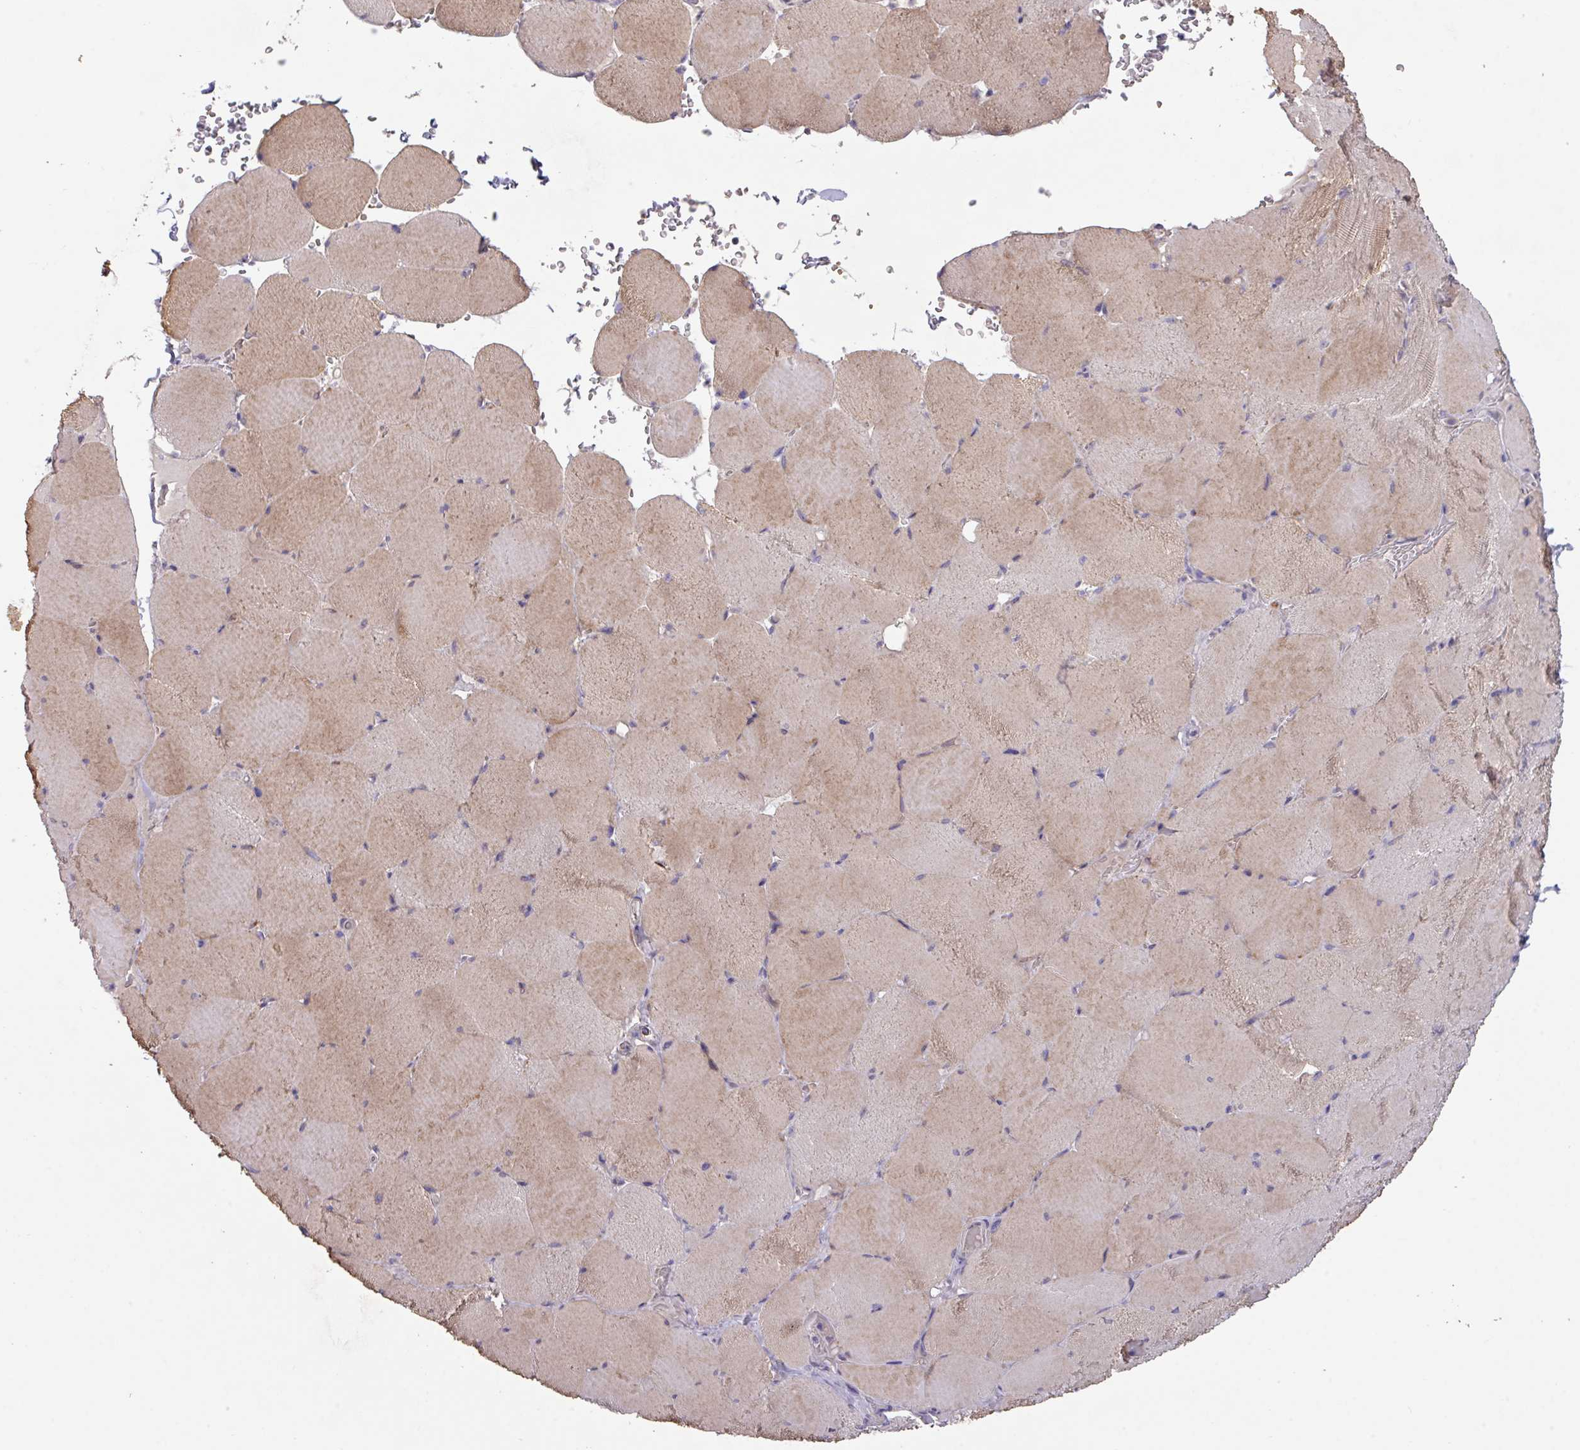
{"staining": {"intensity": "moderate", "quantity": "25%-75%", "location": "cytoplasmic/membranous"}, "tissue": "skeletal muscle", "cell_type": "Myocytes", "image_type": "normal", "snomed": [{"axis": "morphology", "description": "Normal tissue, NOS"}, {"axis": "topography", "description": "Skeletal muscle"}, {"axis": "topography", "description": "Head-Neck"}], "caption": "Immunohistochemistry (IHC) photomicrograph of benign skeletal muscle: human skeletal muscle stained using immunohistochemistry displays medium levels of moderate protein expression localized specifically in the cytoplasmic/membranous of myocytes, appearing as a cytoplasmic/membranous brown color.", "gene": "PRADC1", "patient": {"sex": "male", "age": 66}}